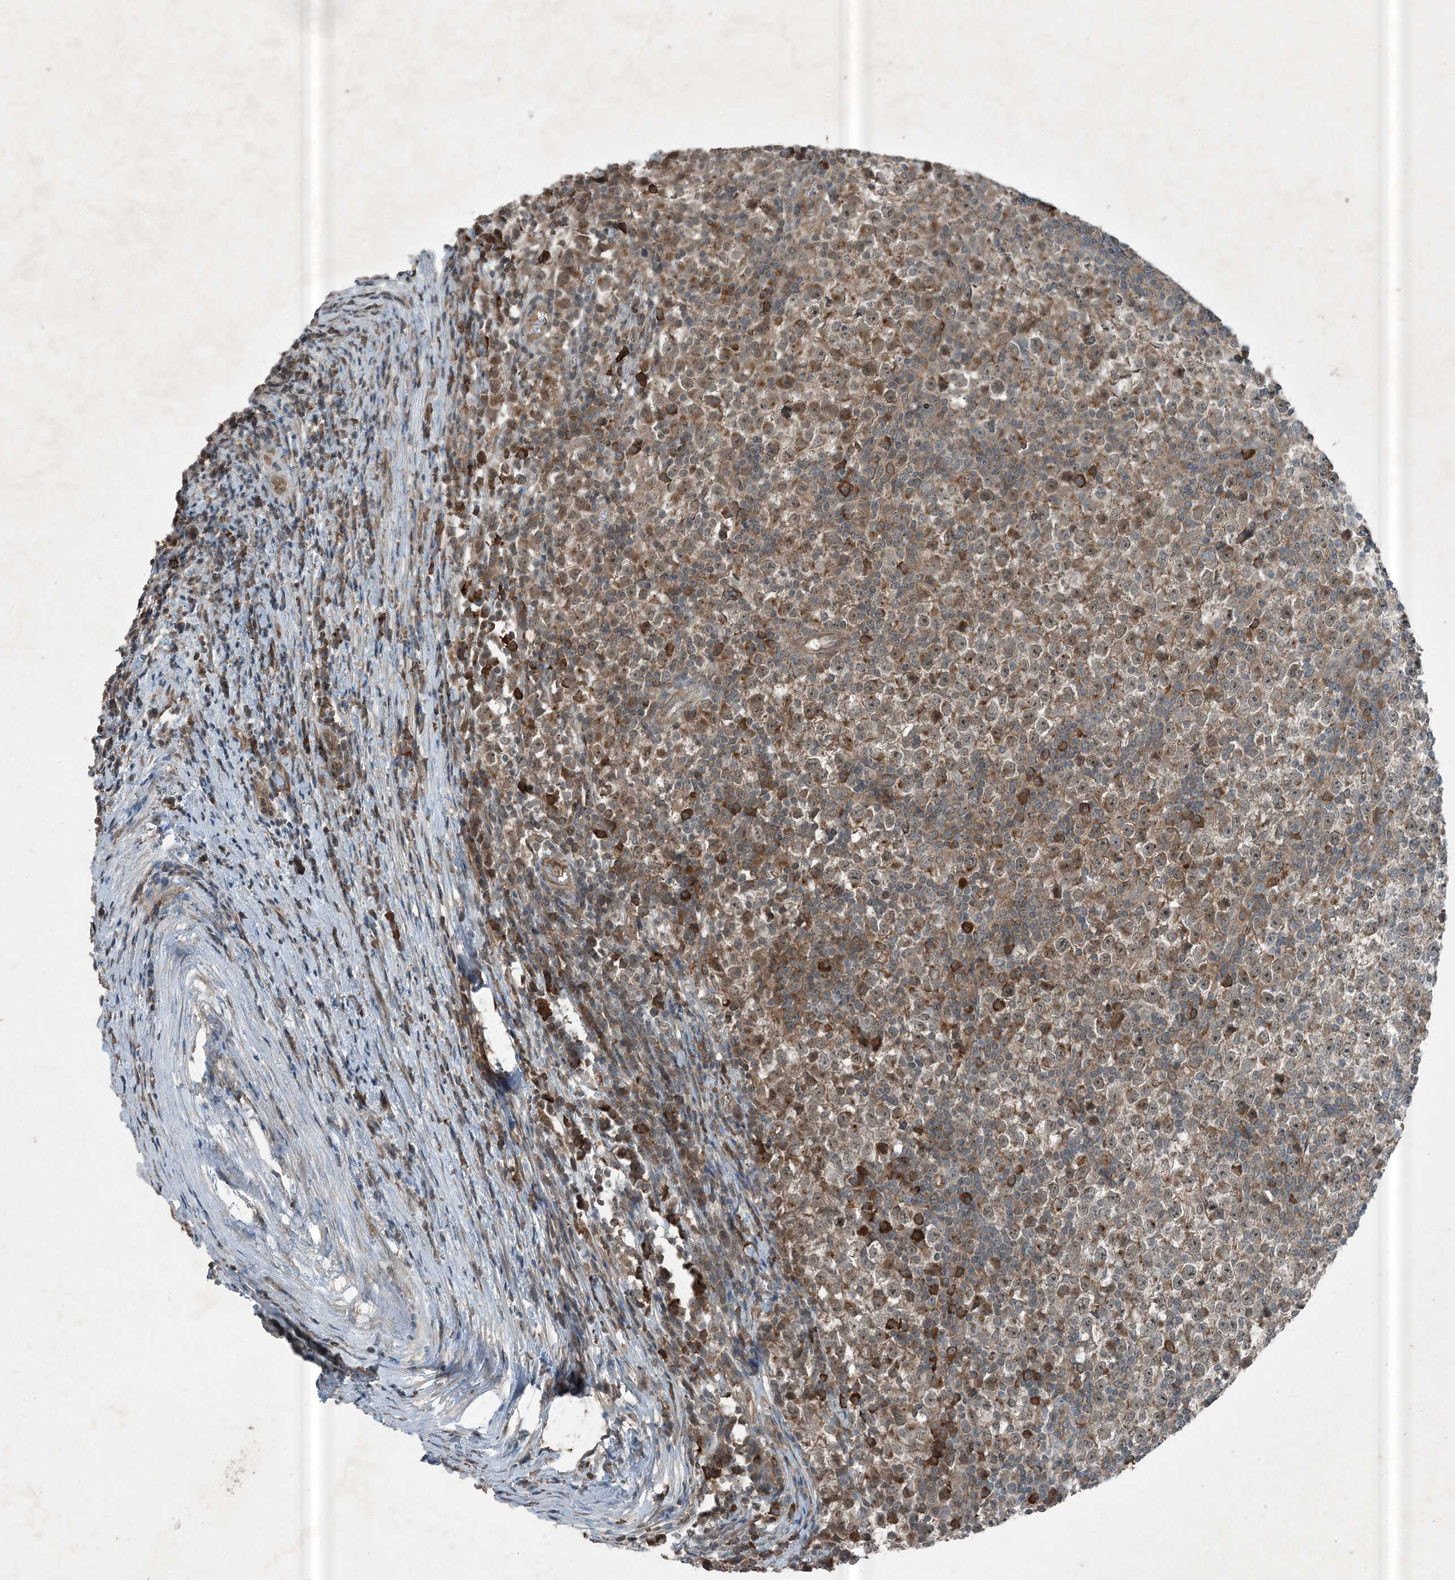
{"staining": {"intensity": "weak", "quantity": ">75%", "location": "cytoplasmic/membranous"}, "tissue": "testis cancer", "cell_type": "Tumor cells", "image_type": "cancer", "snomed": [{"axis": "morphology", "description": "Seminoma, NOS"}, {"axis": "topography", "description": "Testis"}], "caption": "Protein staining demonstrates weak cytoplasmic/membranous staining in about >75% of tumor cells in testis cancer.", "gene": "MDN1", "patient": {"sex": "male", "age": 65}}